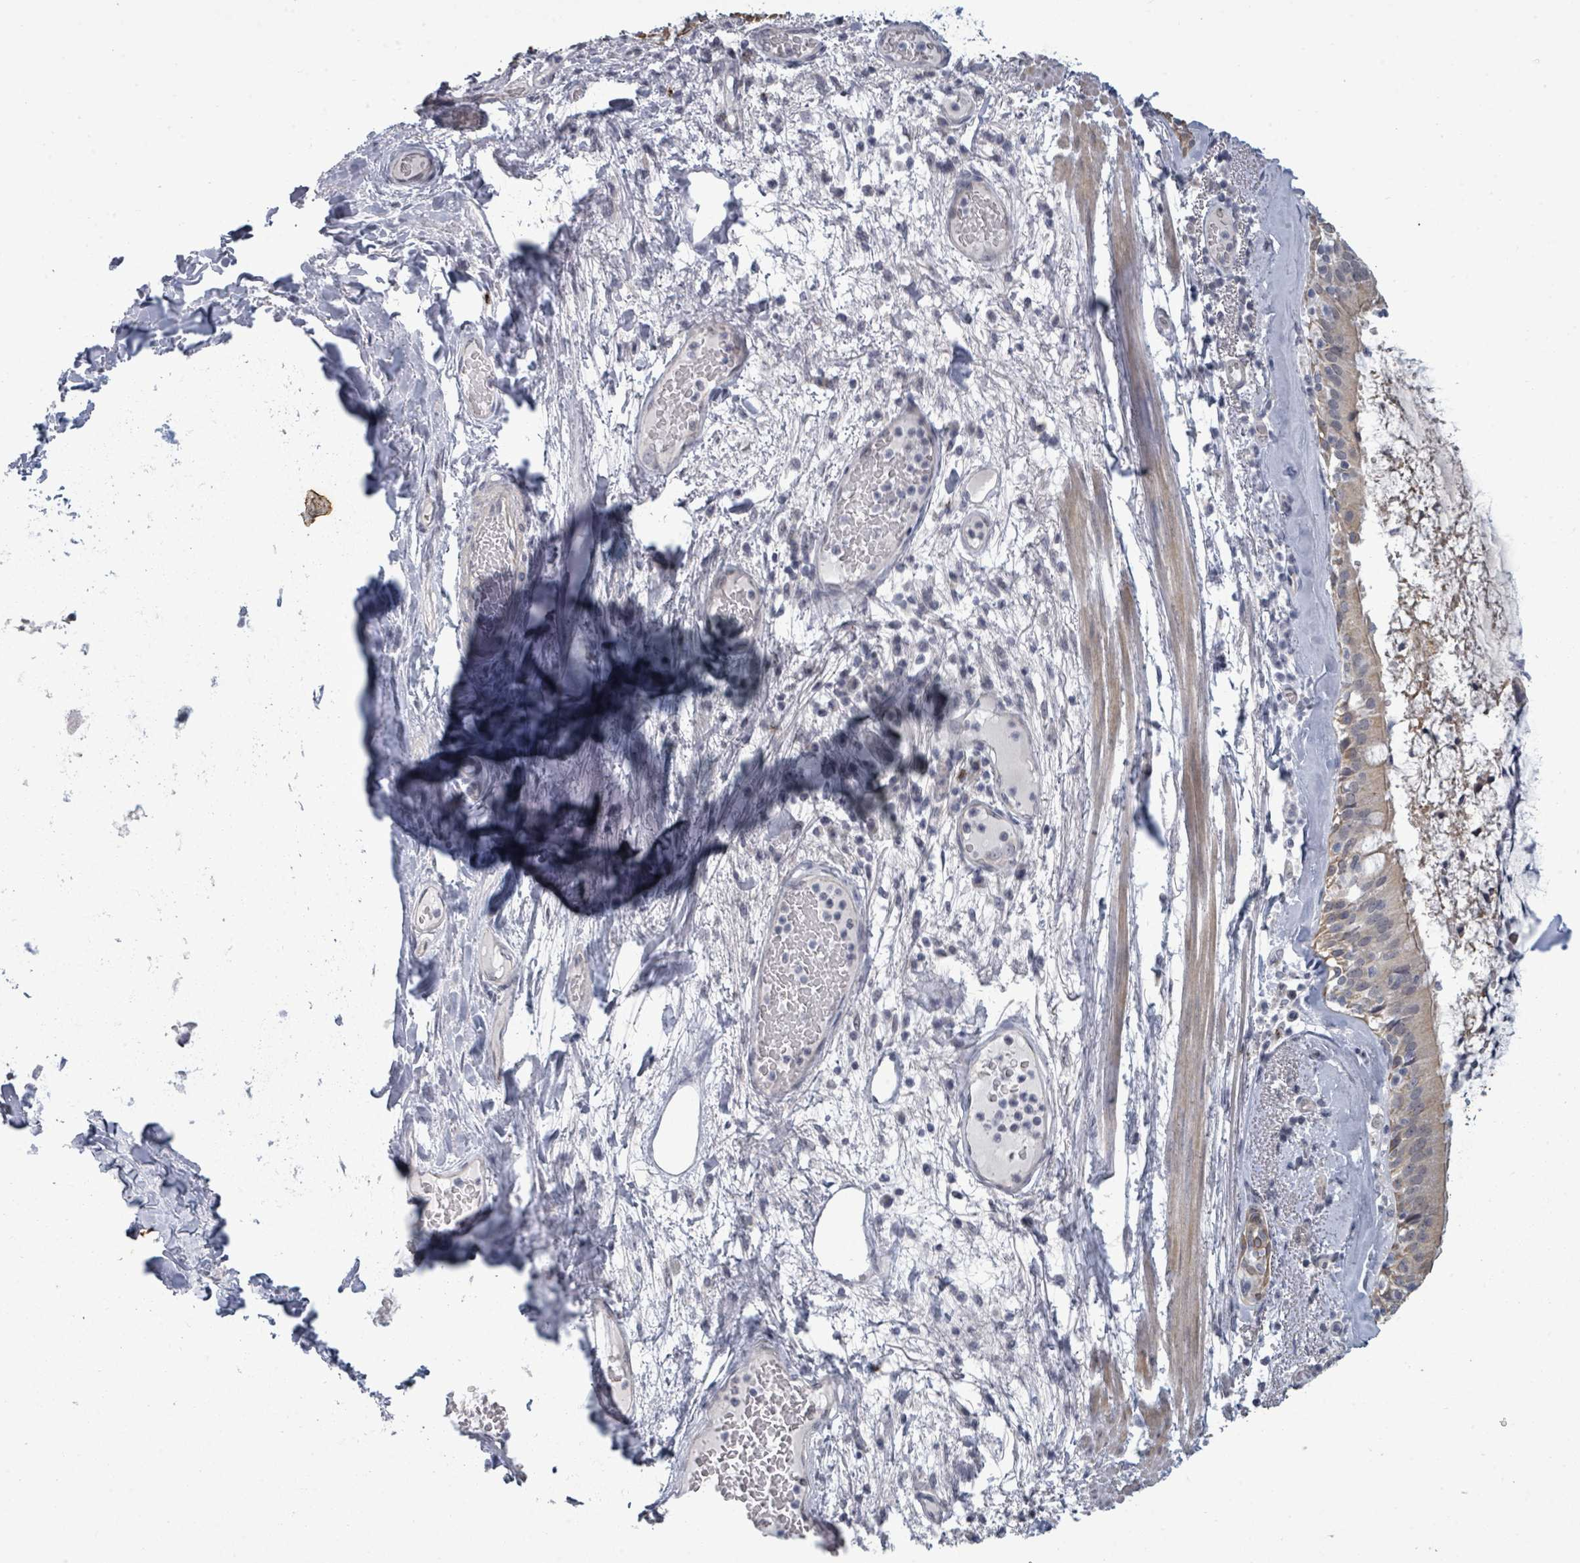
{"staining": {"intensity": "weak", "quantity": "25%-75%", "location": "cytoplasmic/membranous"}, "tissue": "bronchus", "cell_type": "Respiratory epithelial cells", "image_type": "normal", "snomed": [{"axis": "morphology", "description": "Normal tissue, NOS"}, {"axis": "topography", "description": "Cartilage tissue"}, {"axis": "topography", "description": "Bronchus"}], "caption": "Brown immunohistochemical staining in unremarkable human bronchus shows weak cytoplasmic/membranous expression in approximately 25%-75% of respiratory epithelial cells. The protein is shown in brown color, while the nuclei are stained blue.", "gene": "ASB12", "patient": {"sex": "male", "age": 63}}